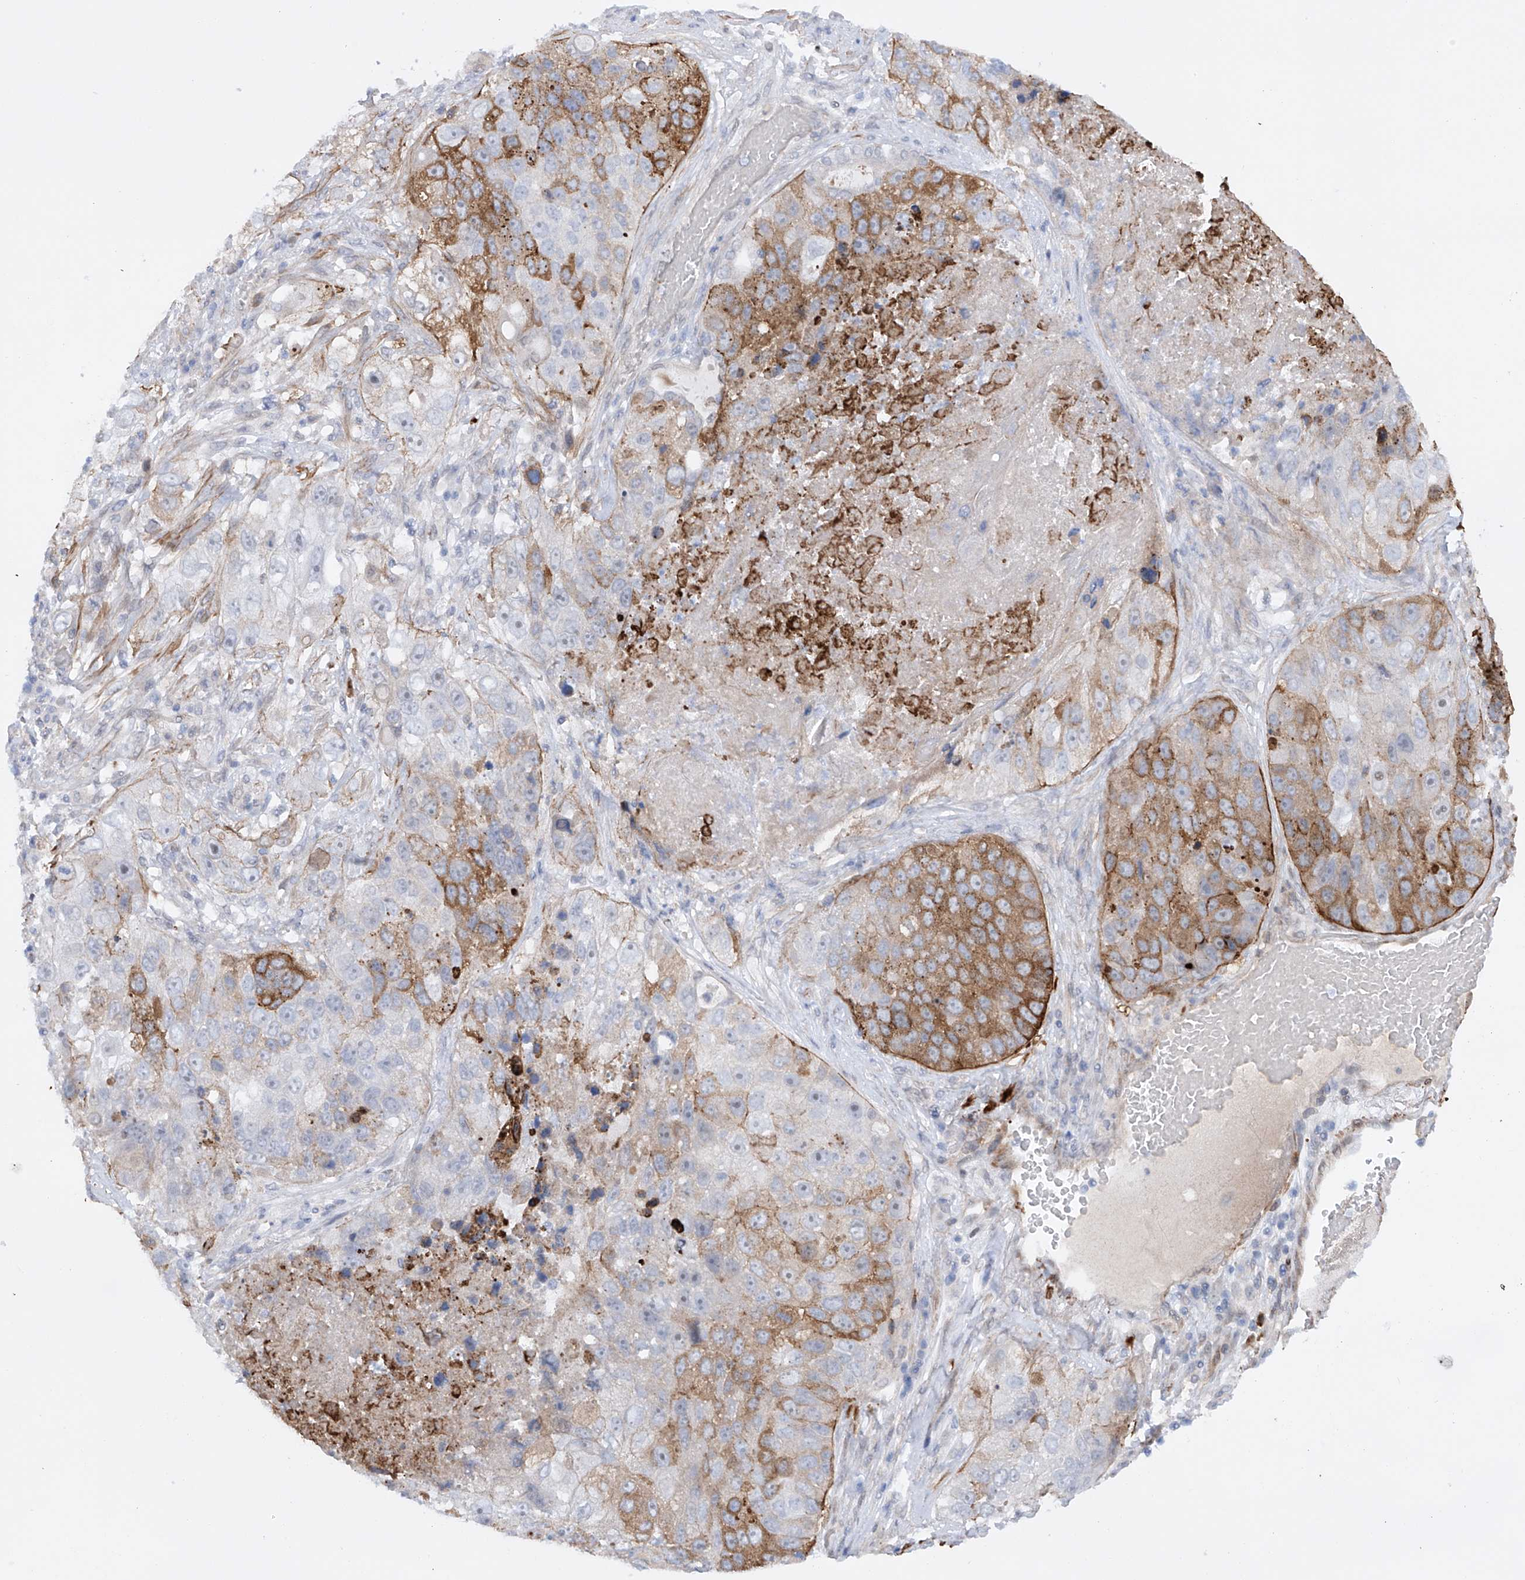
{"staining": {"intensity": "moderate", "quantity": "25%-75%", "location": "cytoplasmic/membranous"}, "tissue": "lung cancer", "cell_type": "Tumor cells", "image_type": "cancer", "snomed": [{"axis": "morphology", "description": "Squamous cell carcinoma, NOS"}, {"axis": "topography", "description": "Lung"}], "caption": "A histopathology image of human lung cancer stained for a protein demonstrates moderate cytoplasmic/membranous brown staining in tumor cells. The staining is performed using DAB brown chromogen to label protein expression. The nuclei are counter-stained blue using hematoxylin.", "gene": "ZNF490", "patient": {"sex": "male", "age": 61}}